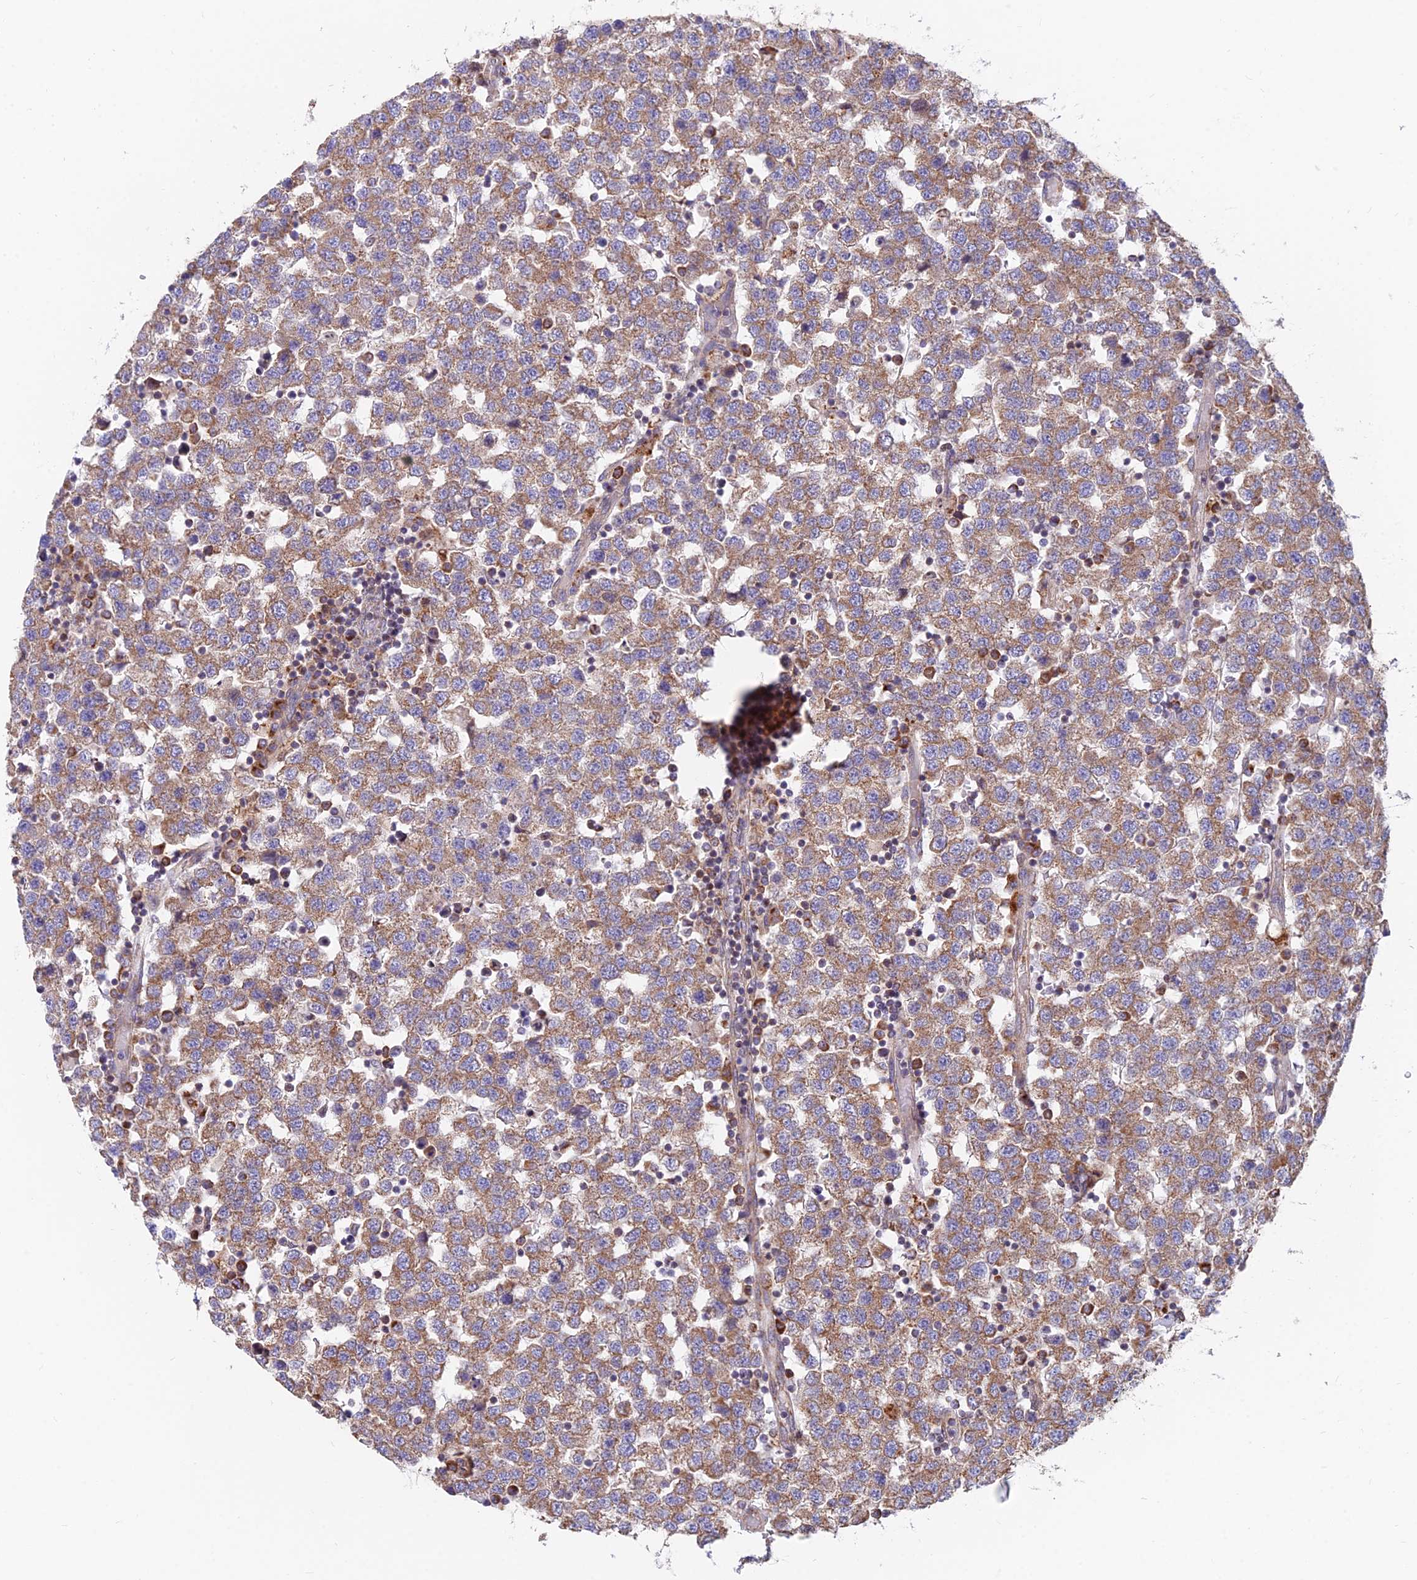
{"staining": {"intensity": "moderate", "quantity": ">75%", "location": "cytoplasmic/membranous"}, "tissue": "testis cancer", "cell_type": "Tumor cells", "image_type": "cancer", "snomed": [{"axis": "morphology", "description": "Seminoma, NOS"}, {"axis": "topography", "description": "Testis"}], "caption": "The photomicrograph exhibits immunohistochemical staining of testis cancer. There is moderate cytoplasmic/membranous staining is seen in approximately >75% of tumor cells.", "gene": "TBC1D20", "patient": {"sex": "male", "age": 34}}